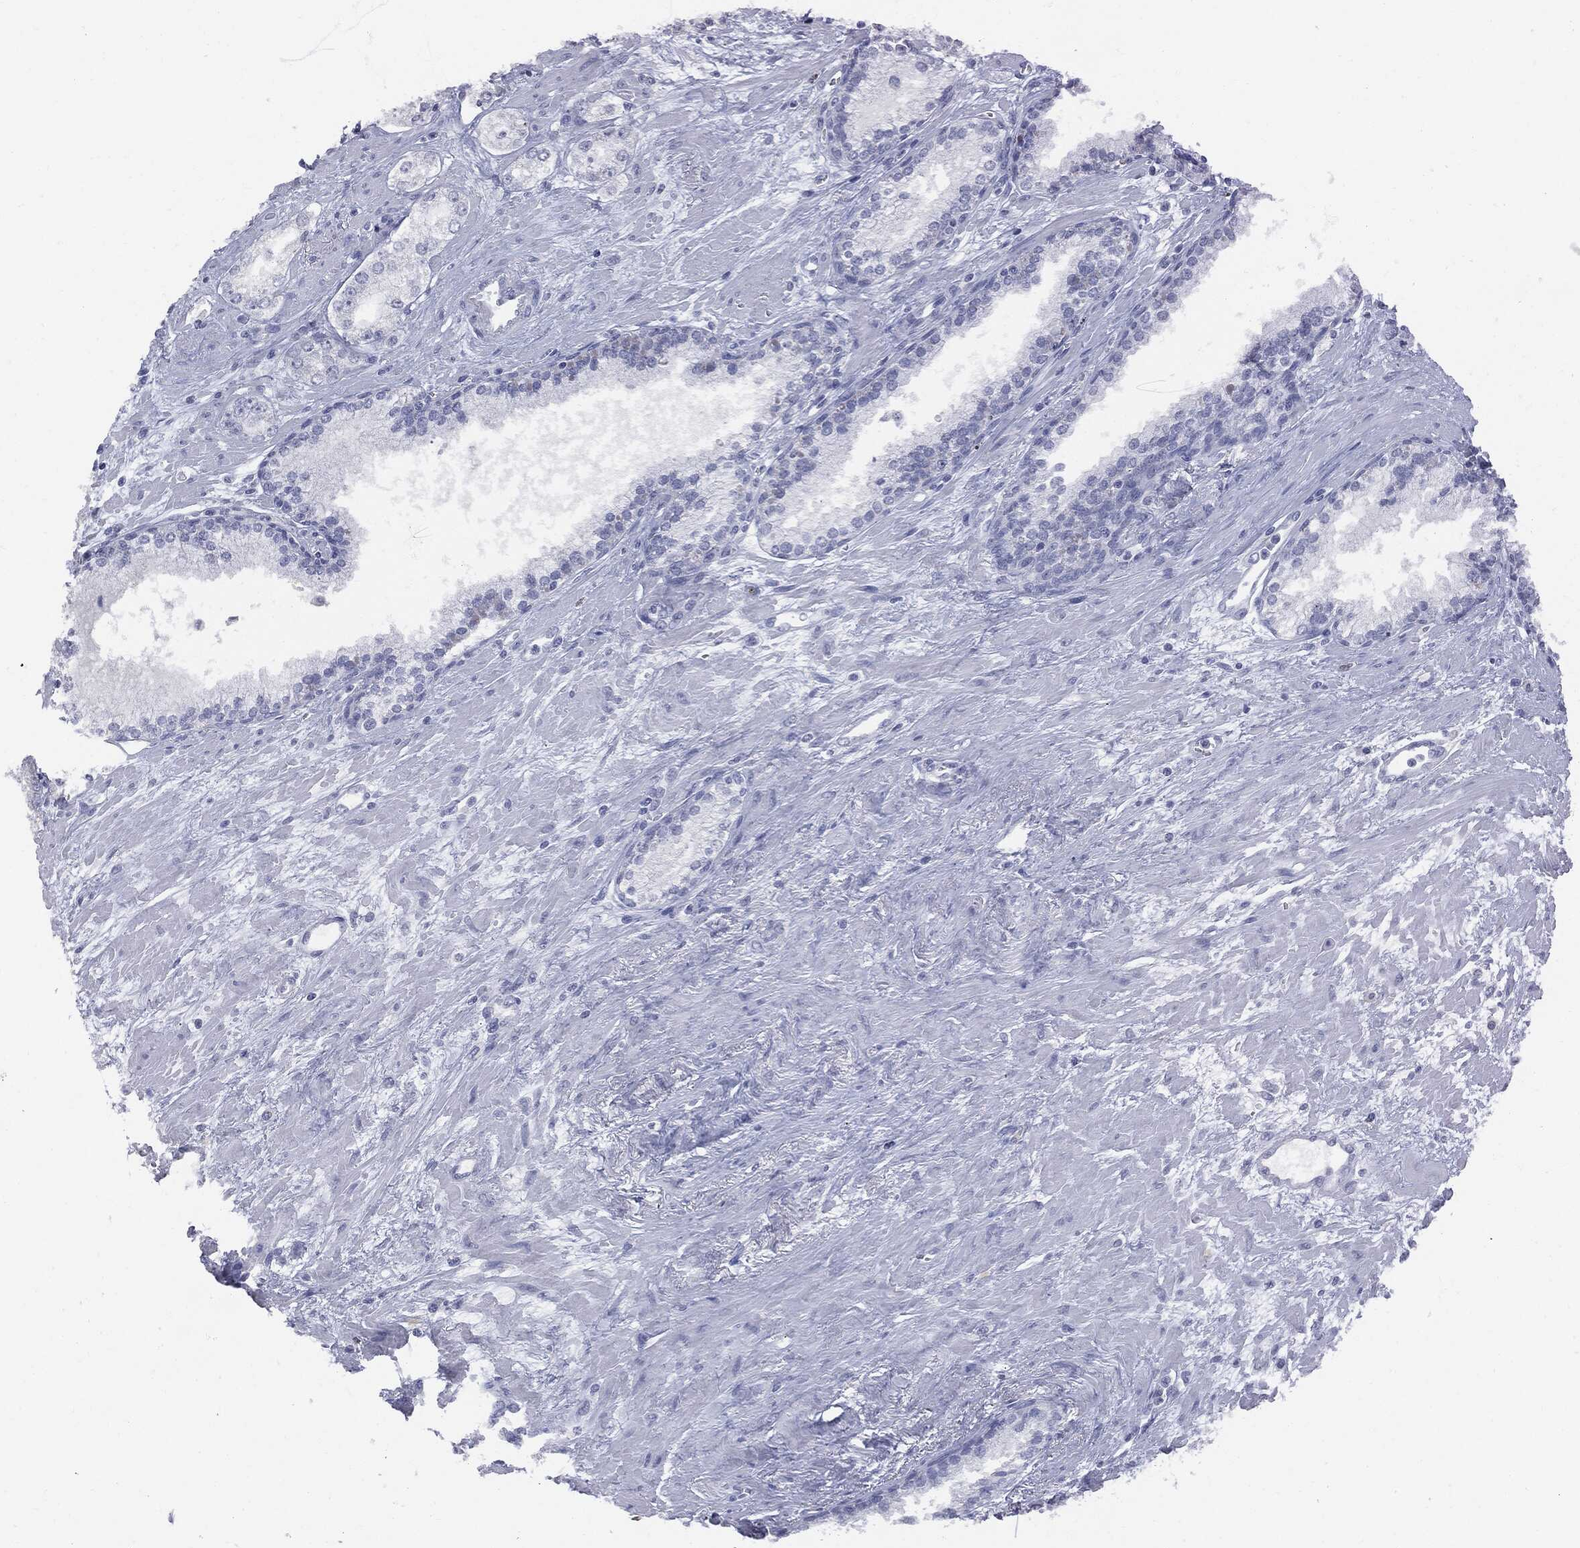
{"staining": {"intensity": "moderate", "quantity": "<25%", "location": "cytoplasmic/membranous"}, "tissue": "prostate cancer", "cell_type": "Tumor cells", "image_type": "cancer", "snomed": [{"axis": "morphology", "description": "Adenocarcinoma, Medium grade"}, {"axis": "topography", "description": "Prostate"}], "caption": "Protein expression by immunohistochemistry (IHC) displays moderate cytoplasmic/membranous positivity in about <25% of tumor cells in prostate adenocarcinoma (medium-grade).", "gene": "UBE2C", "patient": {"sex": "male", "age": 71}}